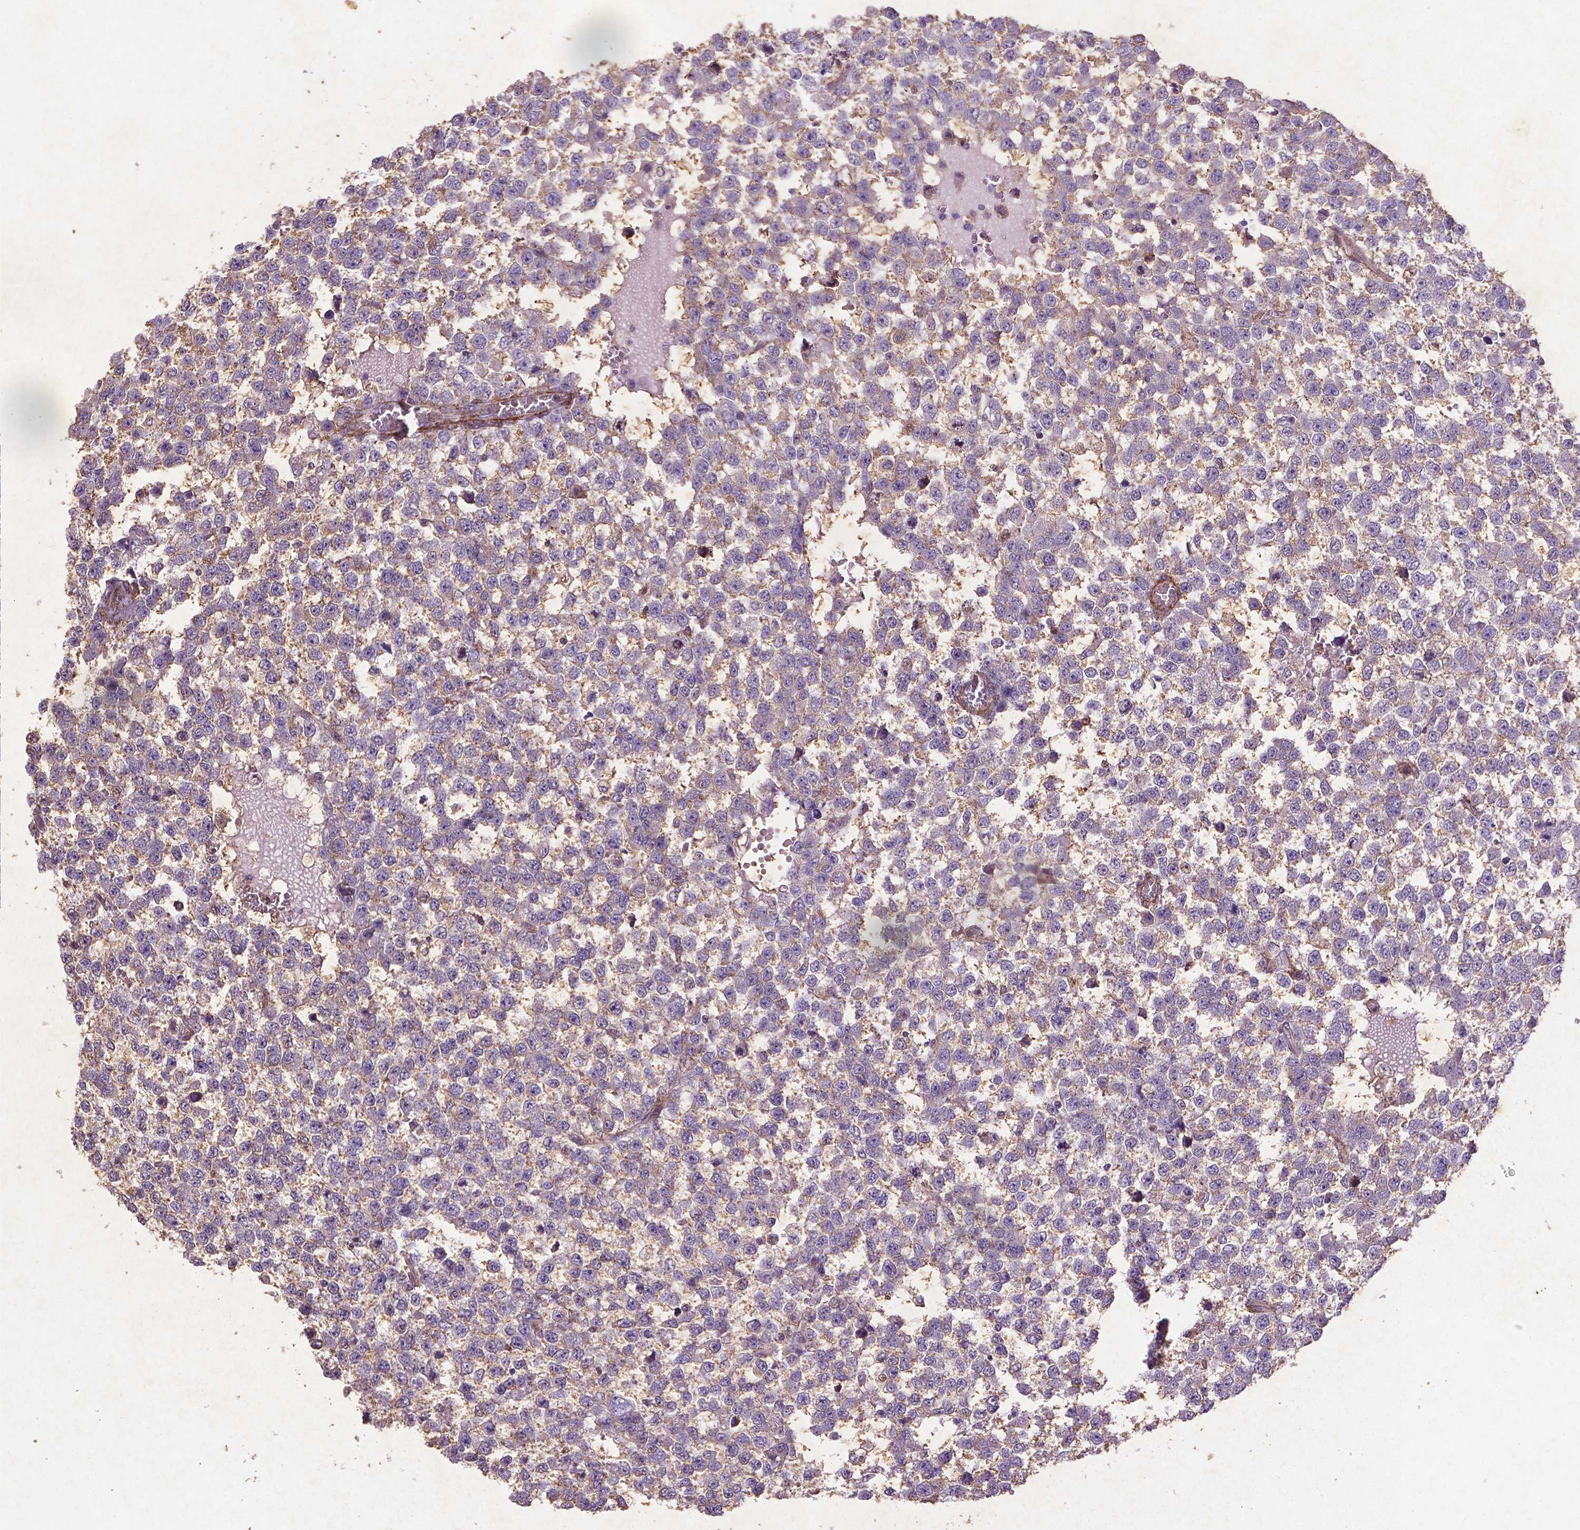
{"staining": {"intensity": "weak", "quantity": "25%-75%", "location": "cytoplasmic/membranous"}, "tissue": "testis cancer", "cell_type": "Tumor cells", "image_type": "cancer", "snomed": [{"axis": "morphology", "description": "Normal tissue, NOS"}, {"axis": "morphology", "description": "Seminoma, NOS"}, {"axis": "topography", "description": "Testis"}, {"axis": "topography", "description": "Epididymis"}], "caption": "Immunohistochemical staining of human seminoma (testis) reveals low levels of weak cytoplasmic/membranous expression in approximately 25%-75% of tumor cells.", "gene": "RRAS", "patient": {"sex": "male", "age": 34}}